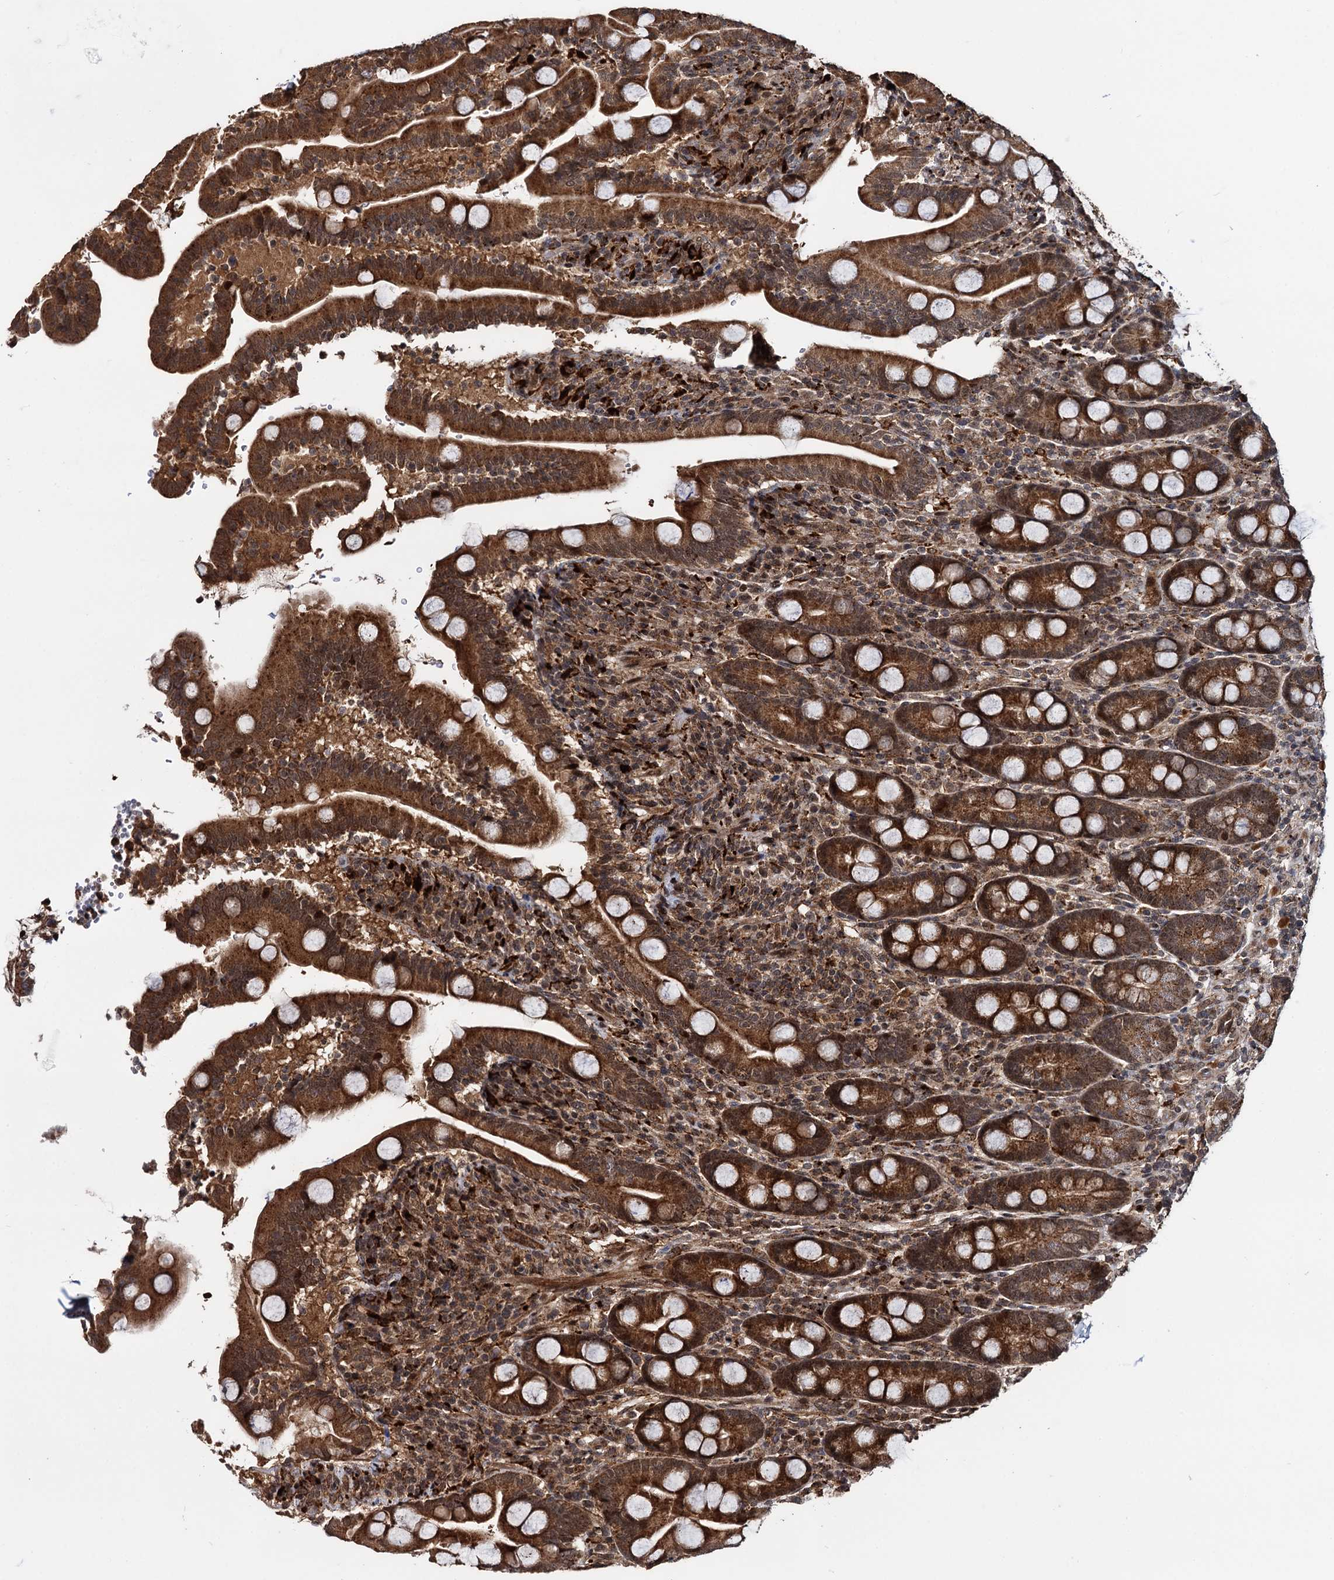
{"staining": {"intensity": "strong", "quantity": ">75%", "location": "cytoplasmic/membranous,nuclear"}, "tissue": "duodenum", "cell_type": "Glandular cells", "image_type": "normal", "snomed": [{"axis": "morphology", "description": "Normal tissue, NOS"}, {"axis": "topography", "description": "Duodenum"}], "caption": "Protein analysis of normal duodenum demonstrates strong cytoplasmic/membranous,nuclear positivity in approximately >75% of glandular cells.", "gene": "CEP192", "patient": {"sex": "male", "age": 35}}